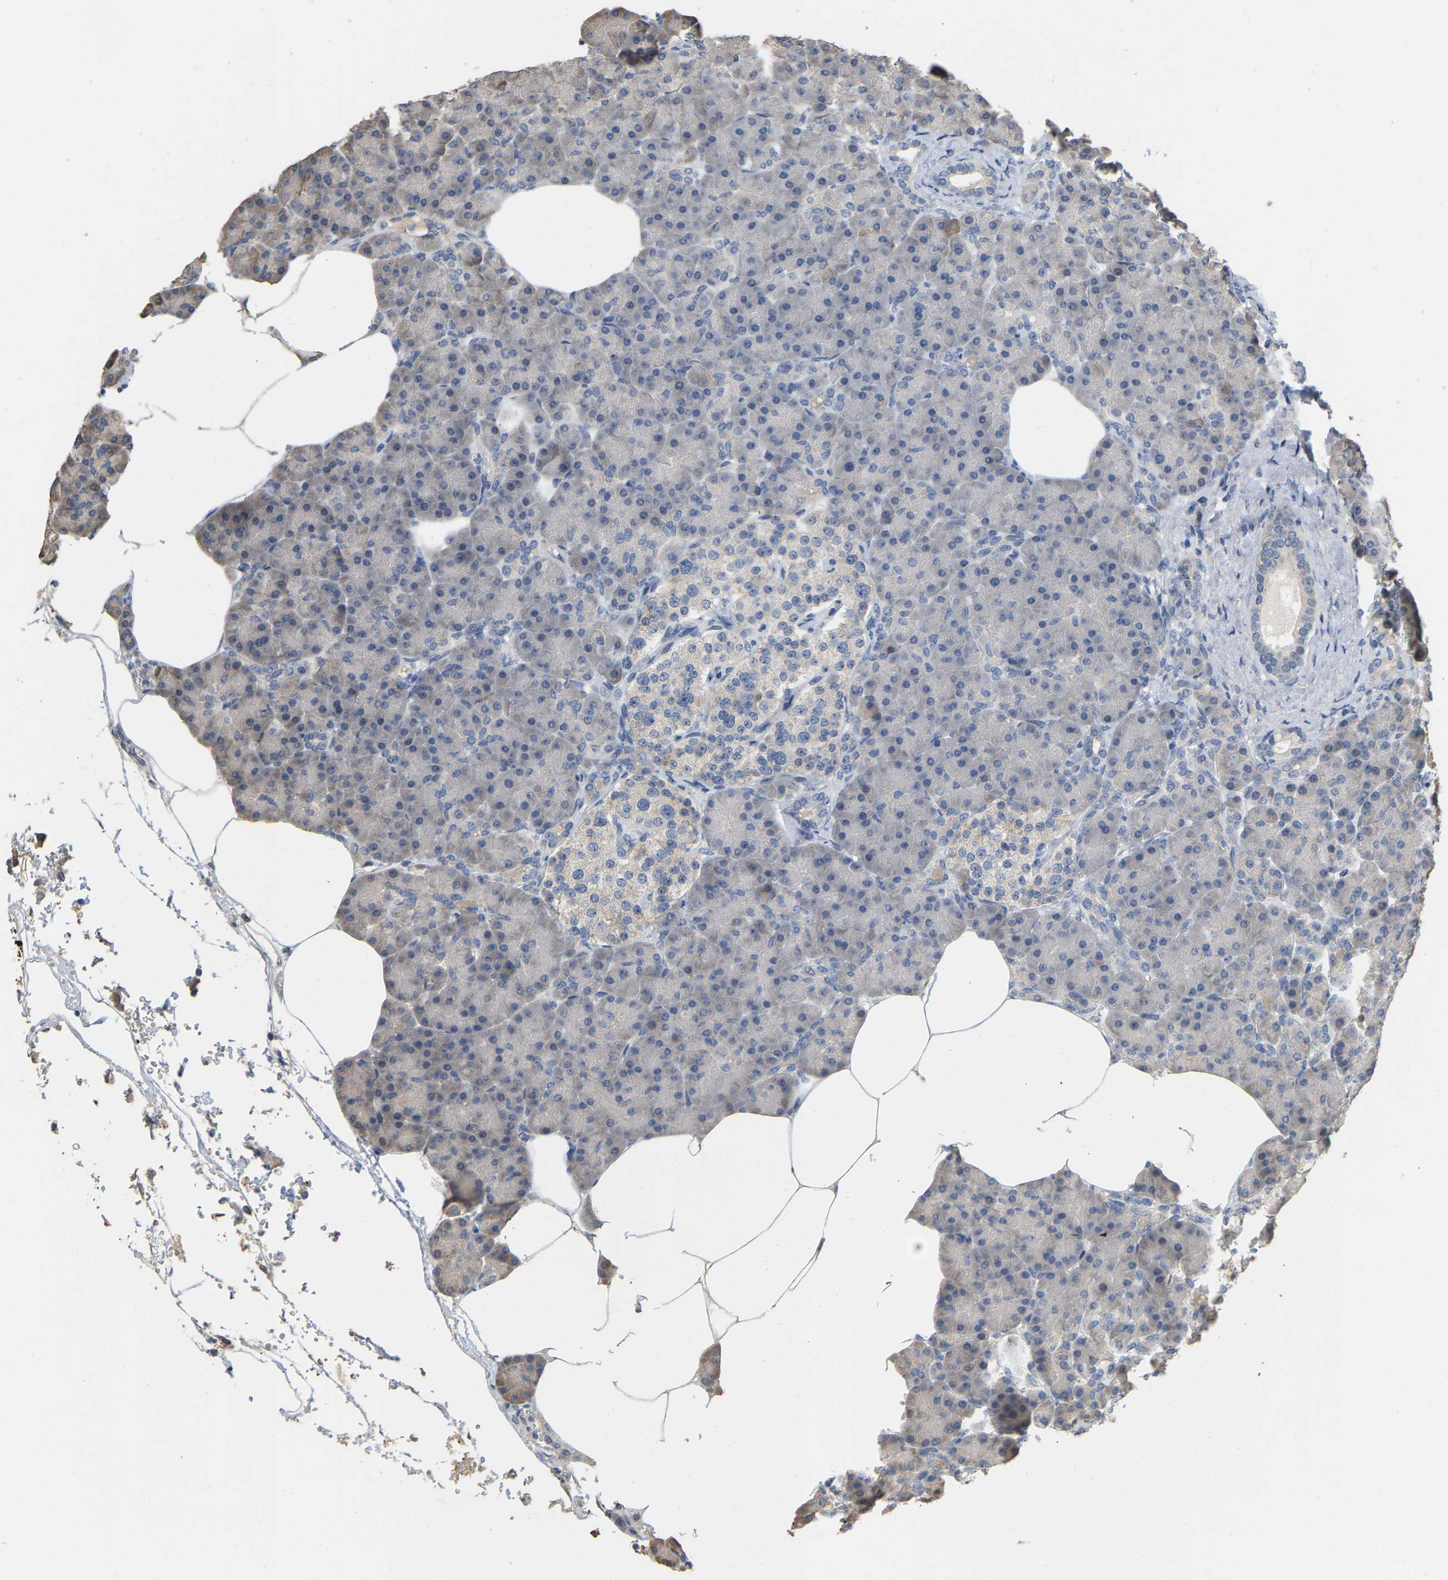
{"staining": {"intensity": "negative", "quantity": "none", "location": "none"}, "tissue": "pancreas", "cell_type": "Exocrine glandular cells", "image_type": "normal", "snomed": [{"axis": "morphology", "description": "Normal tissue, NOS"}, {"axis": "topography", "description": "Pancreas"}], "caption": "Immunohistochemistry of benign human pancreas shows no expression in exocrine glandular cells.", "gene": "NCS1", "patient": {"sex": "female", "age": 70}}